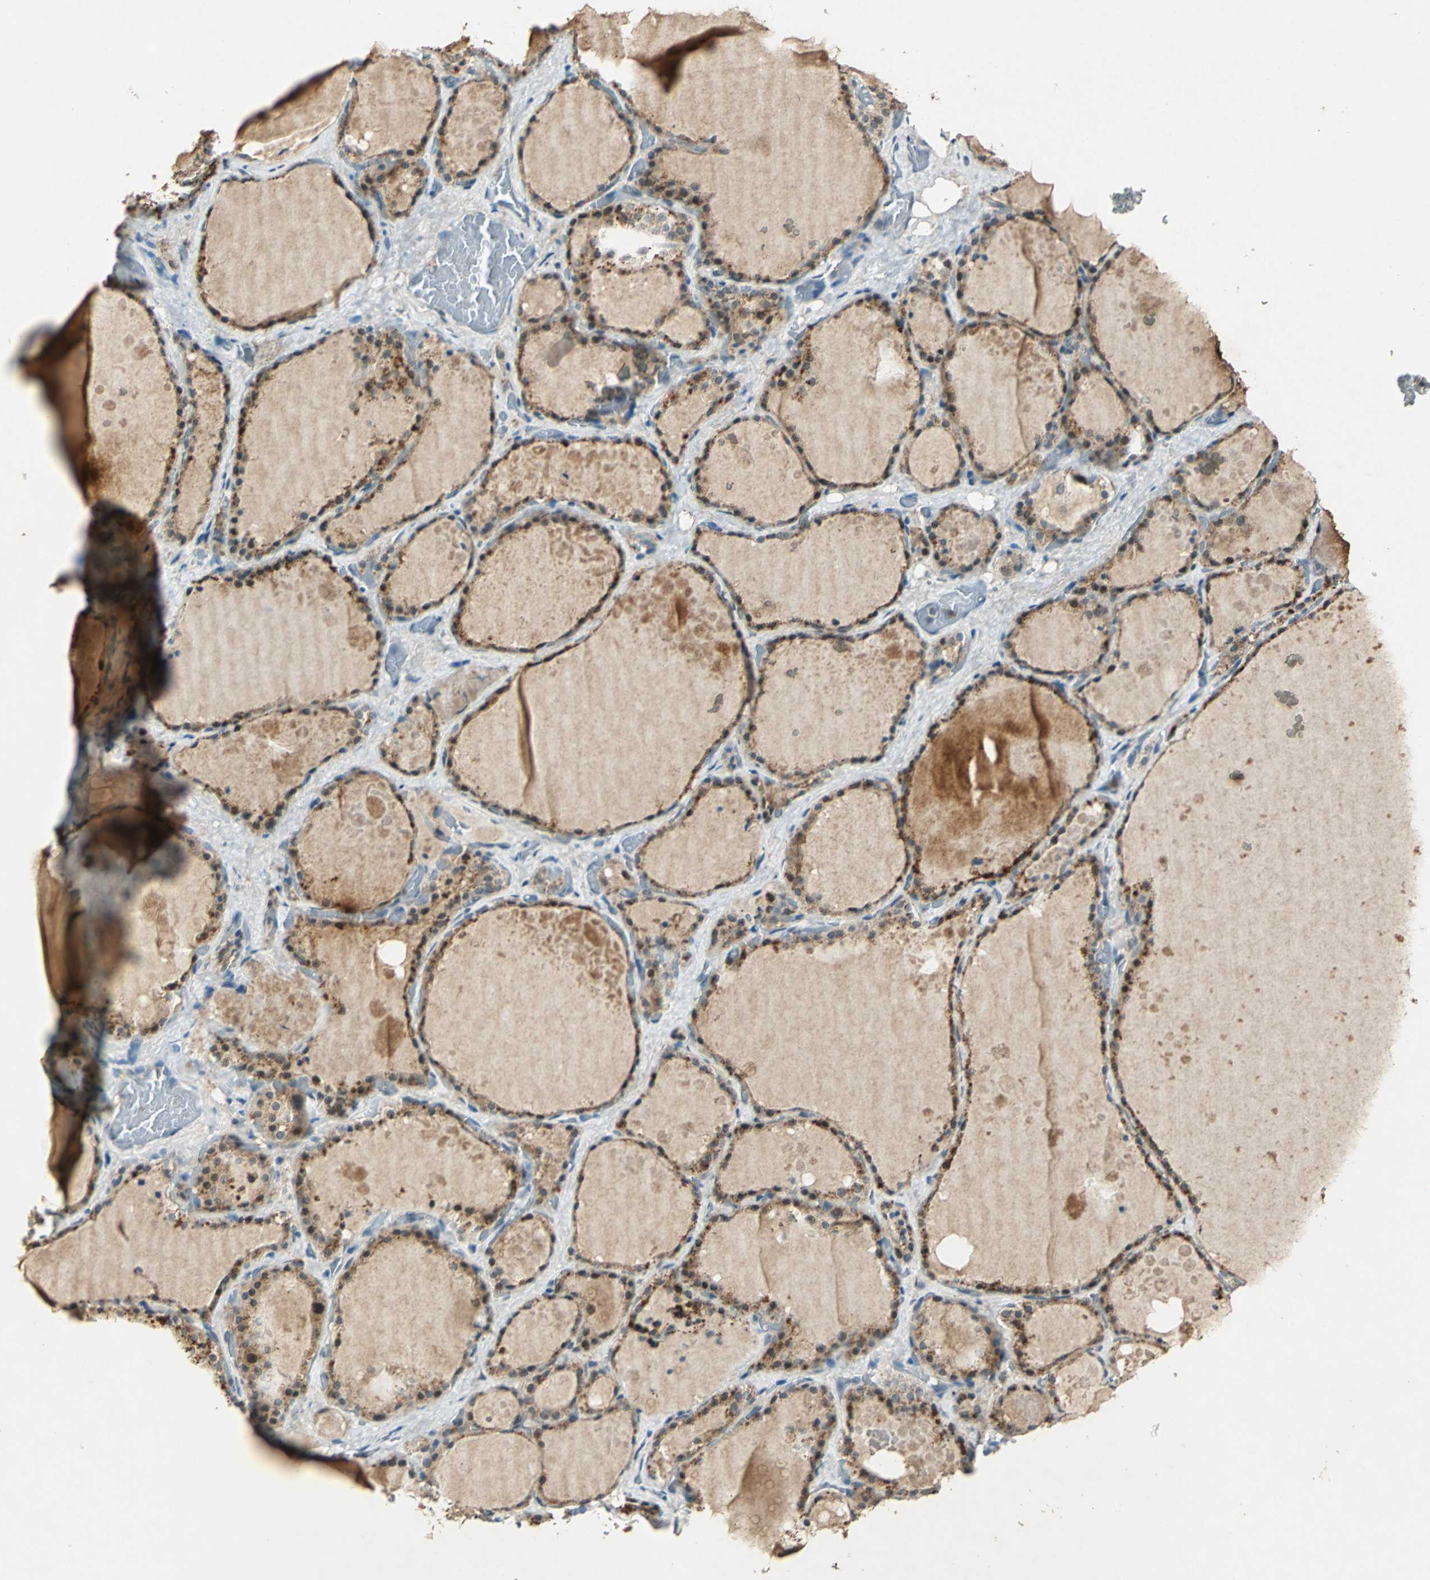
{"staining": {"intensity": "moderate", "quantity": ">75%", "location": "cytoplasmic/membranous"}, "tissue": "thyroid gland", "cell_type": "Glandular cells", "image_type": "normal", "snomed": [{"axis": "morphology", "description": "Normal tissue, NOS"}, {"axis": "topography", "description": "Thyroid gland"}], "caption": "IHC photomicrograph of benign human thyroid gland stained for a protein (brown), which exhibits medium levels of moderate cytoplasmic/membranous expression in approximately >75% of glandular cells.", "gene": "AHSA1", "patient": {"sex": "male", "age": 61}}